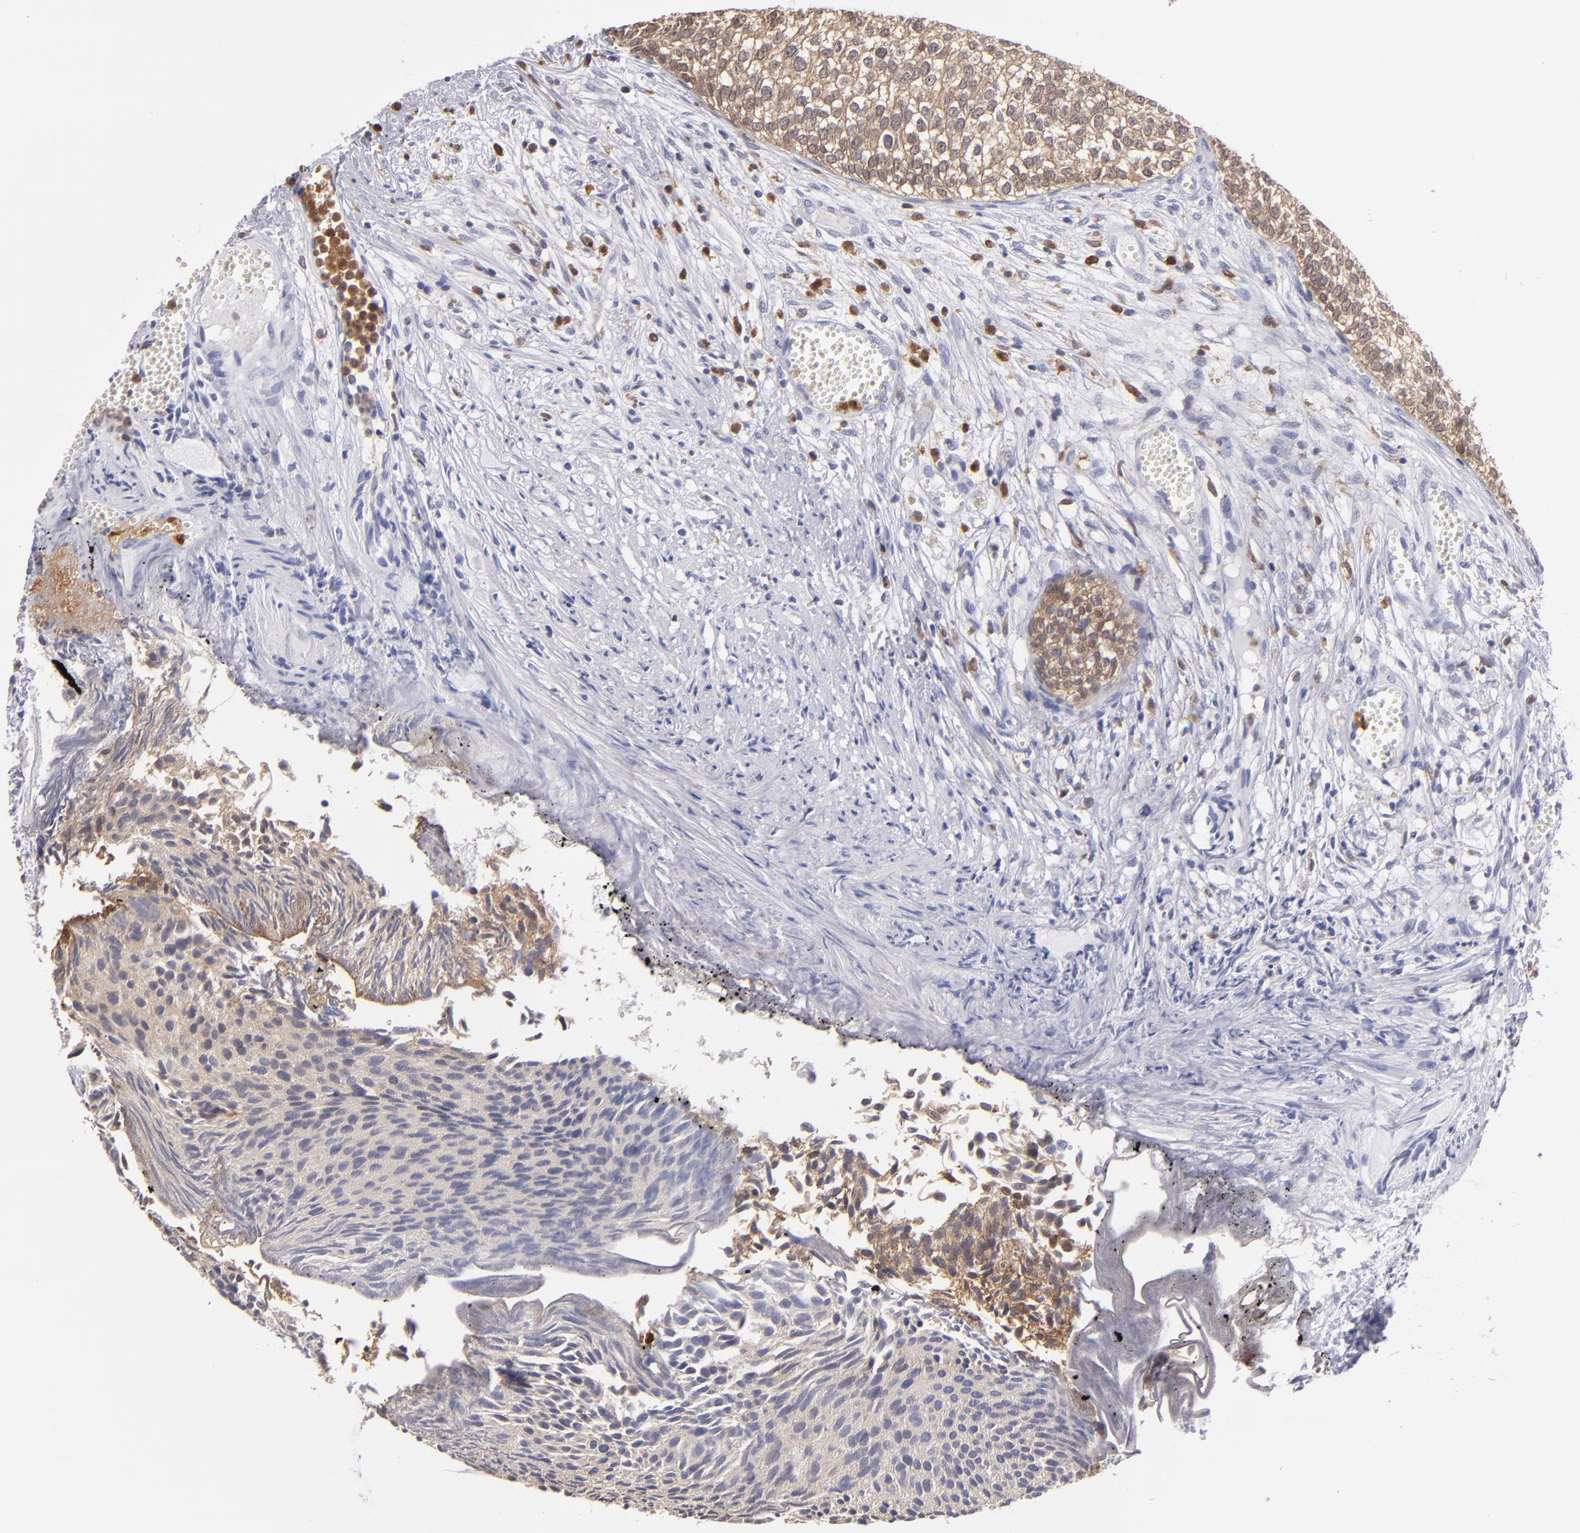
{"staining": {"intensity": "moderate", "quantity": "<25%", "location": "cytoplasmic/membranous"}, "tissue": "urothelial cancer", "cell_type": "Tumor cells", "image_type": "cancer", "snomed": [{"axis": "morphology", "description": "Urothelial carcinoma, Low grade"}, {"axis": "topography", "description": "Urinary bladder"}], "caption": "A histopathology image showing moderate cytoplasmic/membranous staining in approximately <25% of tumor cells in urothelial cancer, as visualized by brown immunohistochemical staining.", "gene": "PRKCD", "patient": {"sex": "male", "age": 84}}